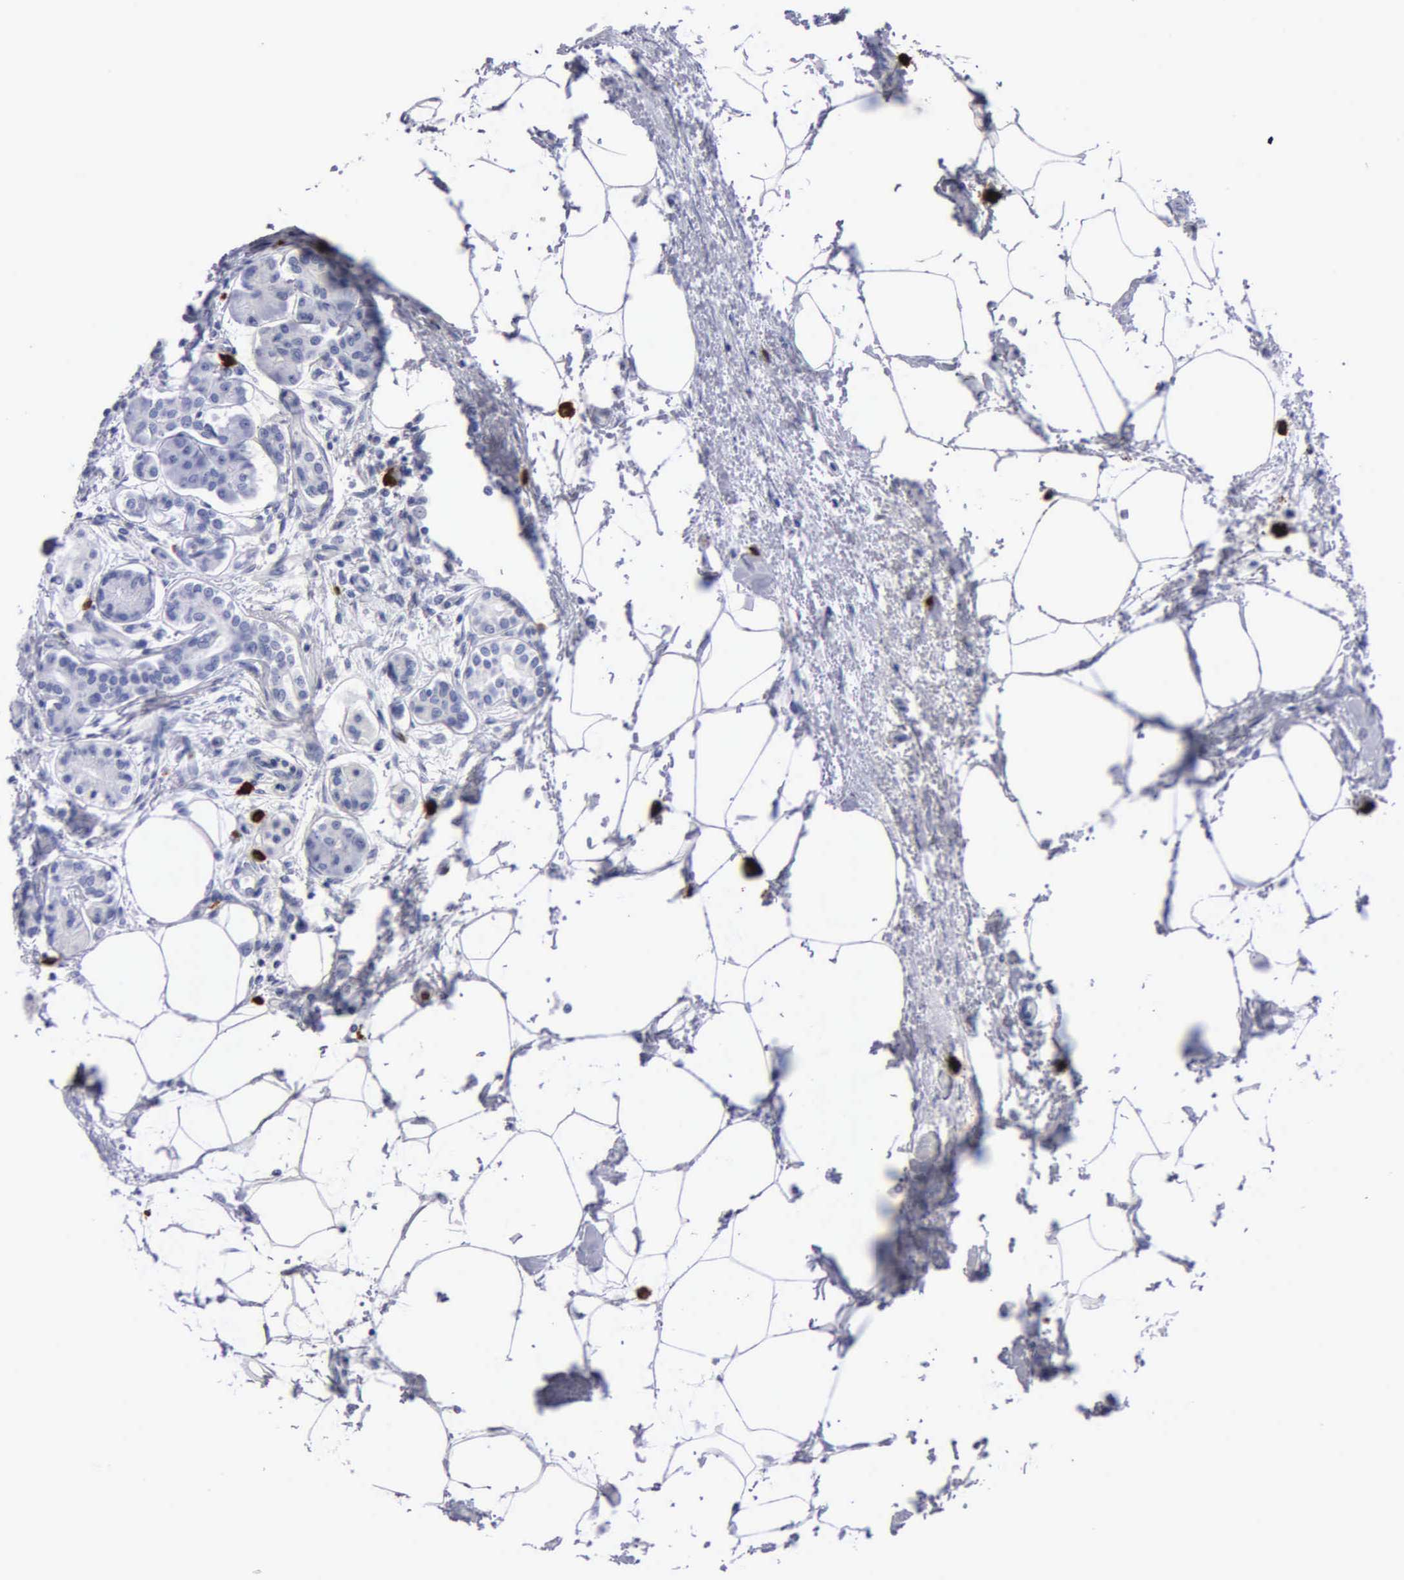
{"staining": {"intensity": "negative", "quantity": "none", "location": "none"}, "tissue": "pancreas", "cell_type": "Exocrine glandular cells", "image_type": "normal", "snomed": [{"axis": "morphology", "description": "Normal tissue, NOS"}, {"axis": "topography", "description": "Pancreas"}, {"axis": "topography", "description": "Duodenum"}], "caption": "A high-resolution photomicrograph shows immunohistochemistry (IHC) staining of unremarkable pancreas, which demonstrates no significant expression in exocrine glandular cells. (DAB IHC visualized using brightfield microscopy, high magnification).", "gene": "CTSG", "patient": {"sex": "male", "age": 79}}